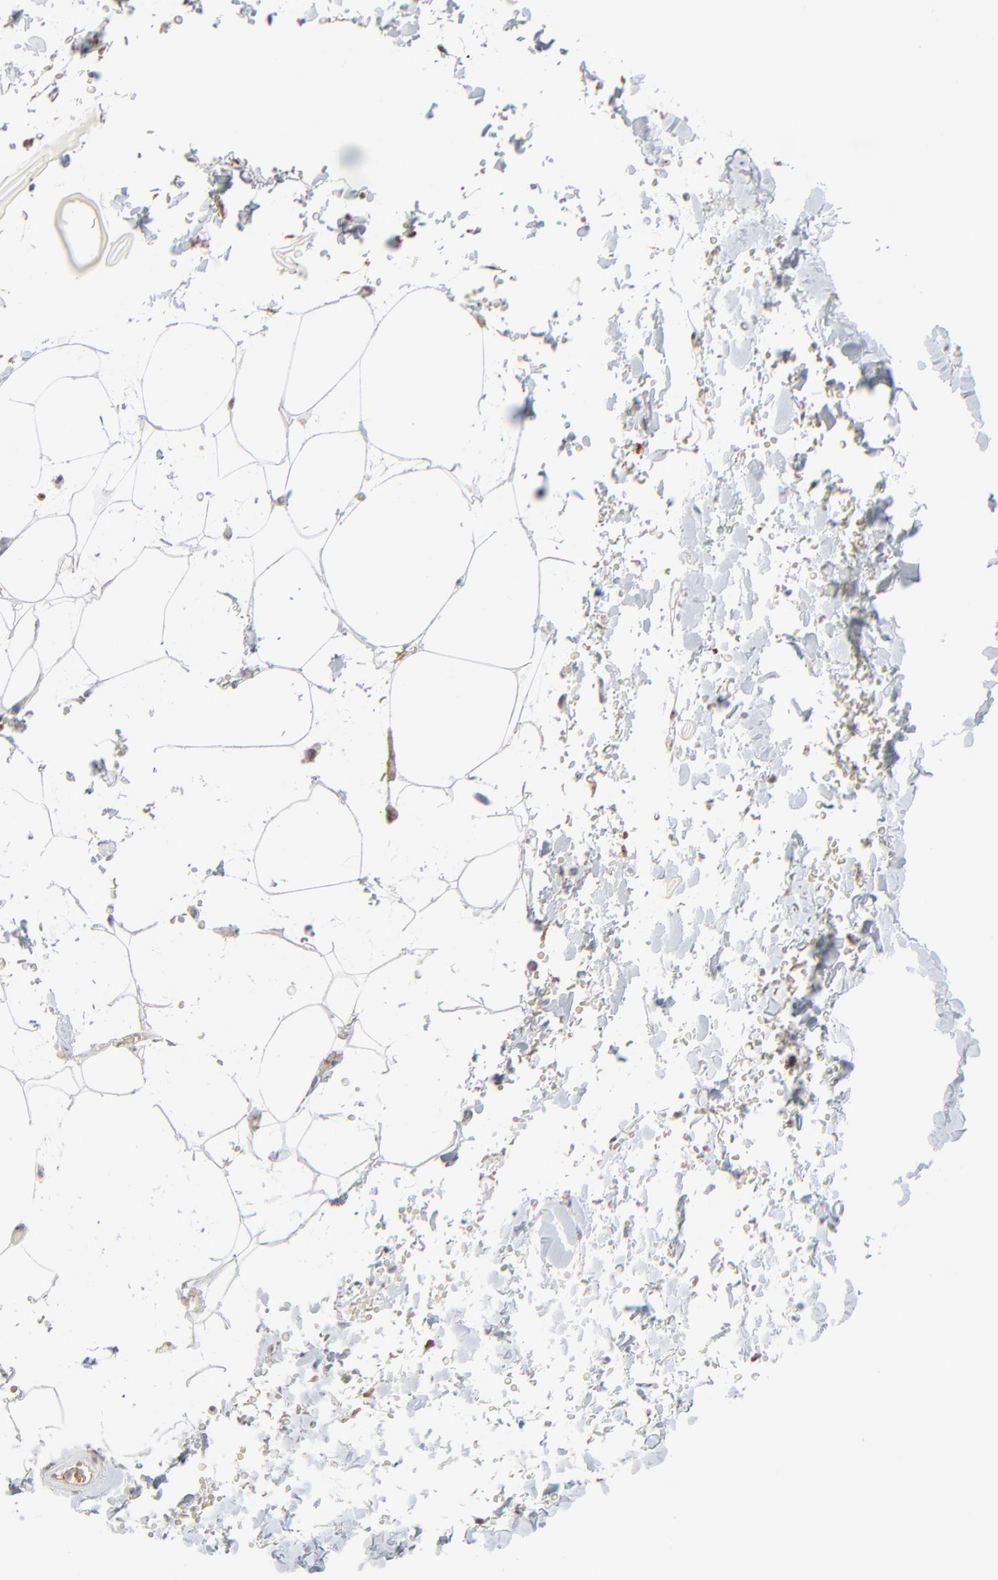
{"staining": {"intensity": "weak", "quantity": ">75%", "location": "cytoplasmic/membranous"}, "tissue": "adipose tissue", "cell_type": "Adipocytes", "image_type": "normal", "snomed": [{"axis": "morphology", "description": "Normal tissue, NOS"}, {"axis": "topography", "description": "Soft tissue"}], "caption": "Adipose tissue was stained to show a protein in brown. There is low levels of weak cytoplasmic/membranous positivity in about >75% of adipocytes.", "gene": "MPHOSPH6", "patient": {"sex": "male", "age": 72}}